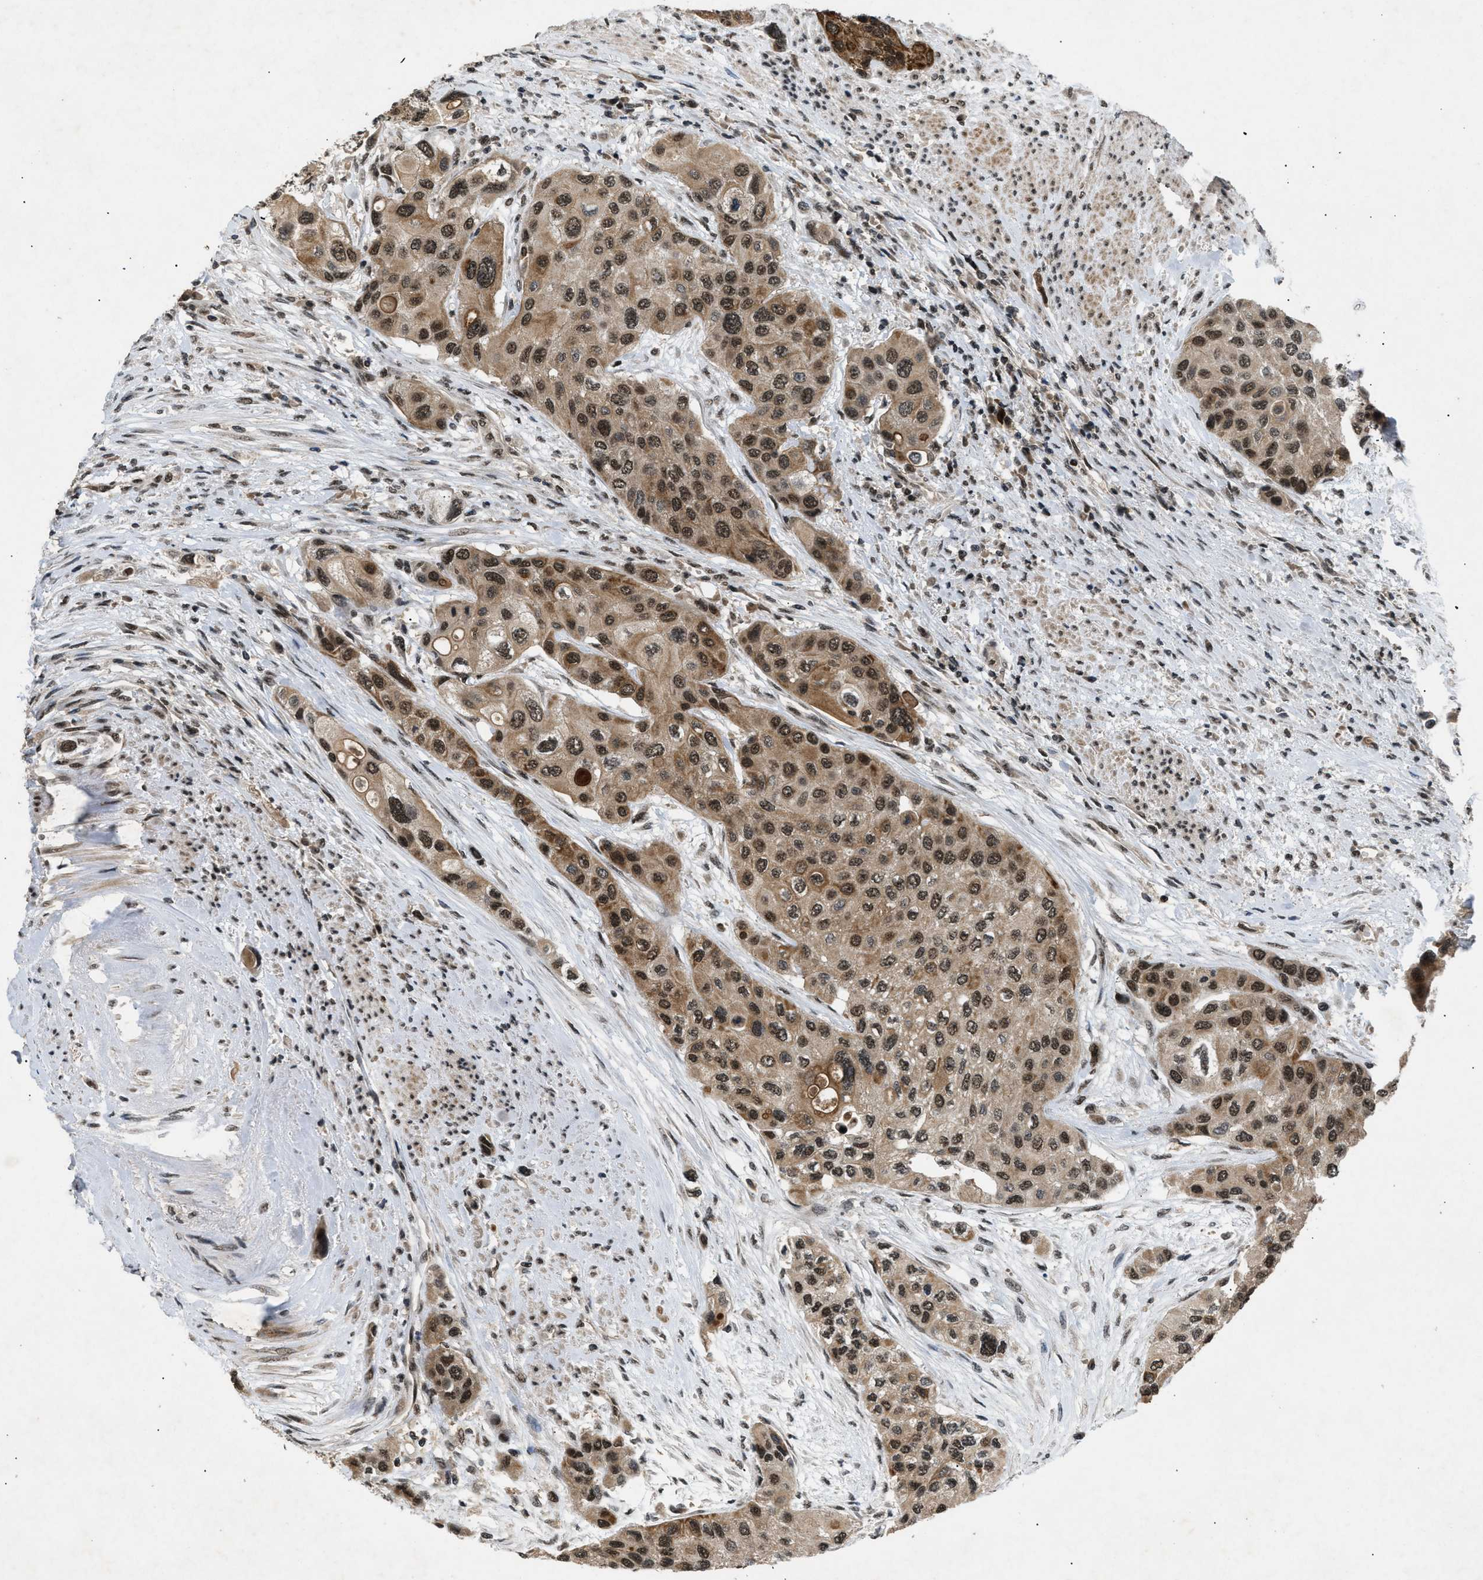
{"staining": {"intensity": "strong", "quantity": ">75%", "location": "cytoplasmic/membranous,nuclear"}, "tissue": "urothelial cancer", "cell_type": "Tumor cells", "image_type": "cancer", "snomed": [{"axis": "morphology", "description": "Urothelial carcinoma, High grade"}, {"axis": "topography", "description": "Urinary bladder"}], "caption": "Protein staining by immunohistochemistry (IHC) exhibits strong cytoplasmic/membranous and nuclear staining in approximately >75% of tumor cells in urothelial carcinoma (high-grade).", "gene": "RBM5", "patient": {"sex": "female", "age": 56}}